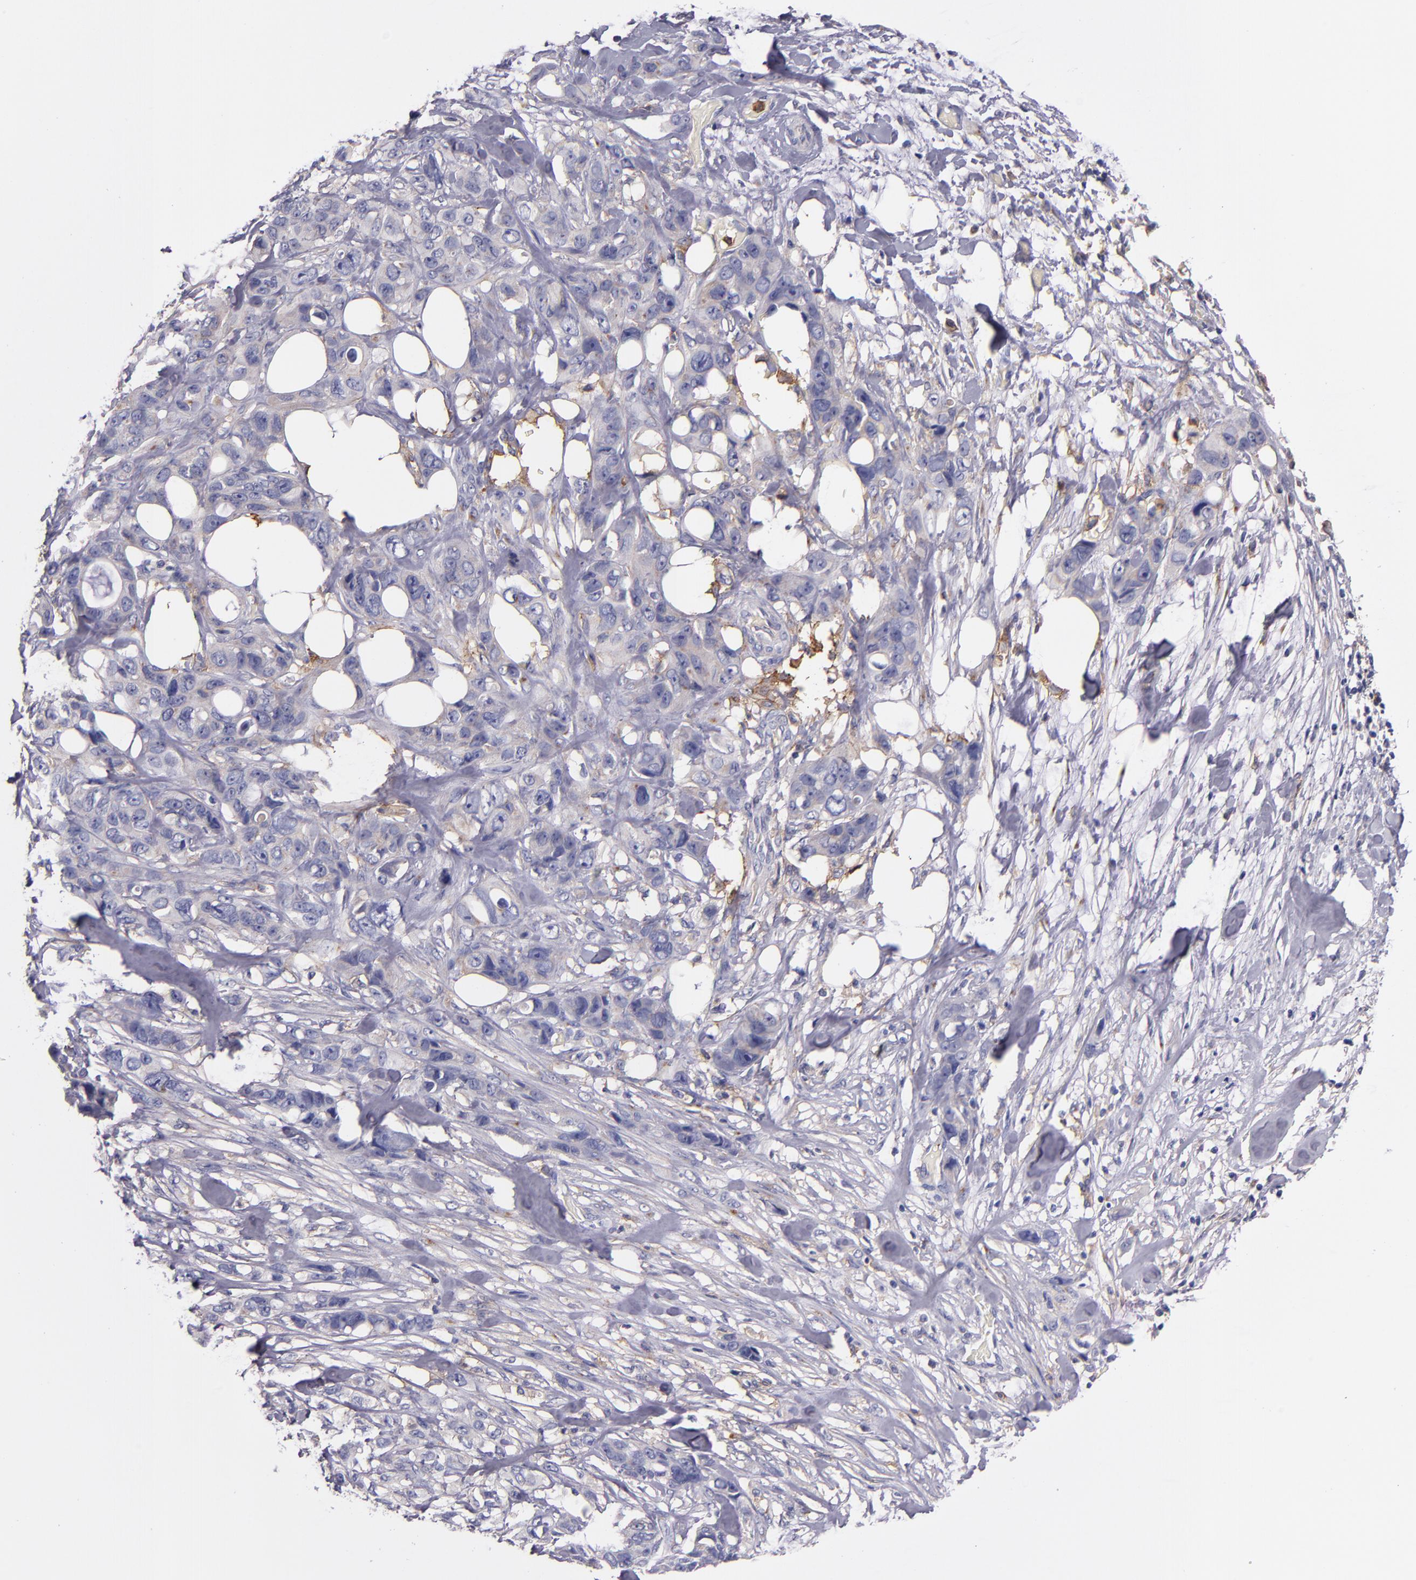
{"staining": {"intensity": "negative", "quantity": "none", "location": "none"}, "tissue": "stomach cancer", "cell_type": "Tumor cells", "image_type": "cancer", "snomed": [{"axis": "morphology", "description": "Adenocarcinoma, NOS"}, {"axis": "topography", "description": "Stomach, upper"}], "caption": "Immunohistochemistry of human stomach adenocarcinoma reveals no positivity in tumor cells.", "gene": "C5AR1", "patient": {"sex": "male", "age": 47}}